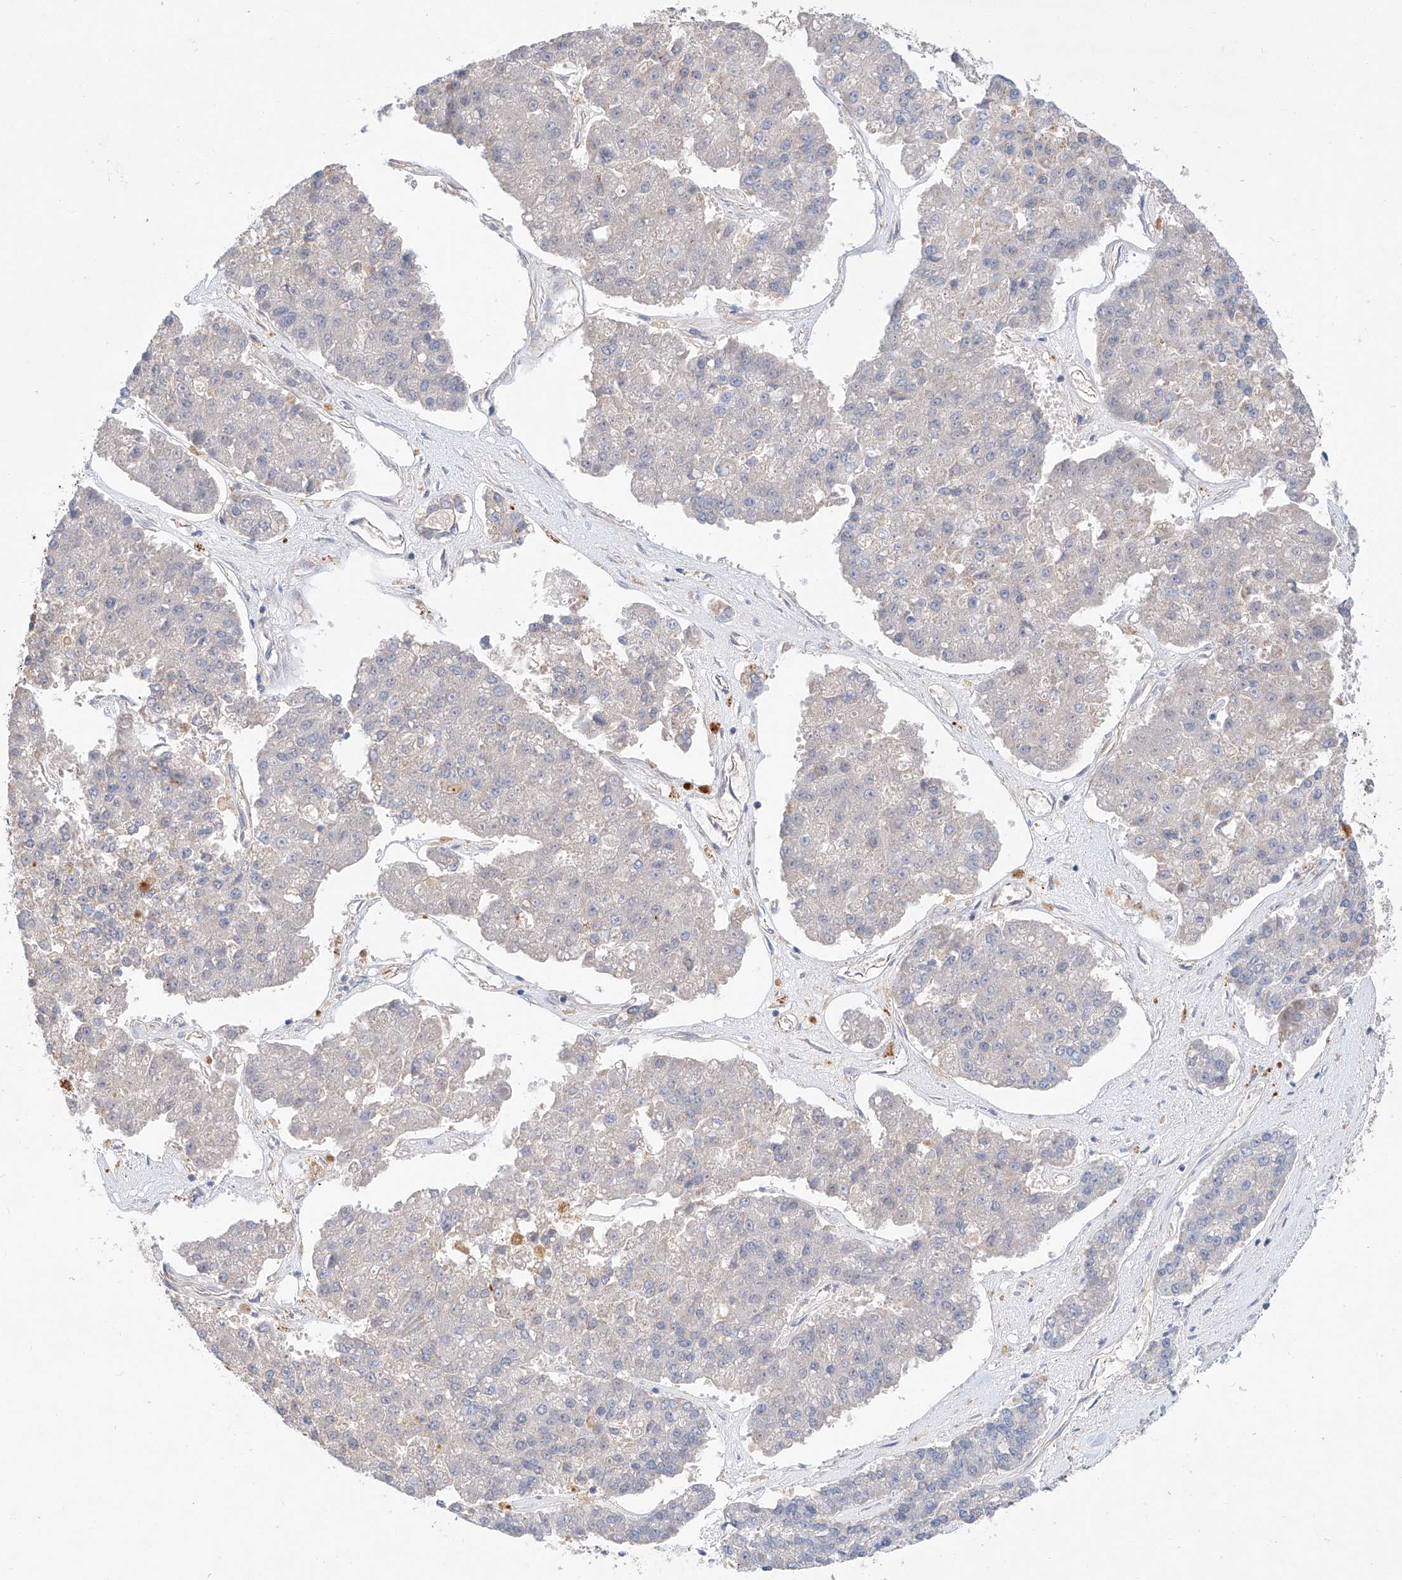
{"staining": {"intensity": "negative", "quantity": "none", "location": "none"}, "tissue": "pancreatic cancer", "cell_type": "Tumor cells", "image_type": "cancer", "snomed": [{"axis": "morphology", "description": "Adenocarcinoma, NOS"}, {"axis": "topography", "description": "Pancreas"}], "caption": "Tumor cells show no significant protein expression in adenocarcinoma (pancreatic).", "gene": "C6orf118", "patient": {"sex": "male", "age": 50}}